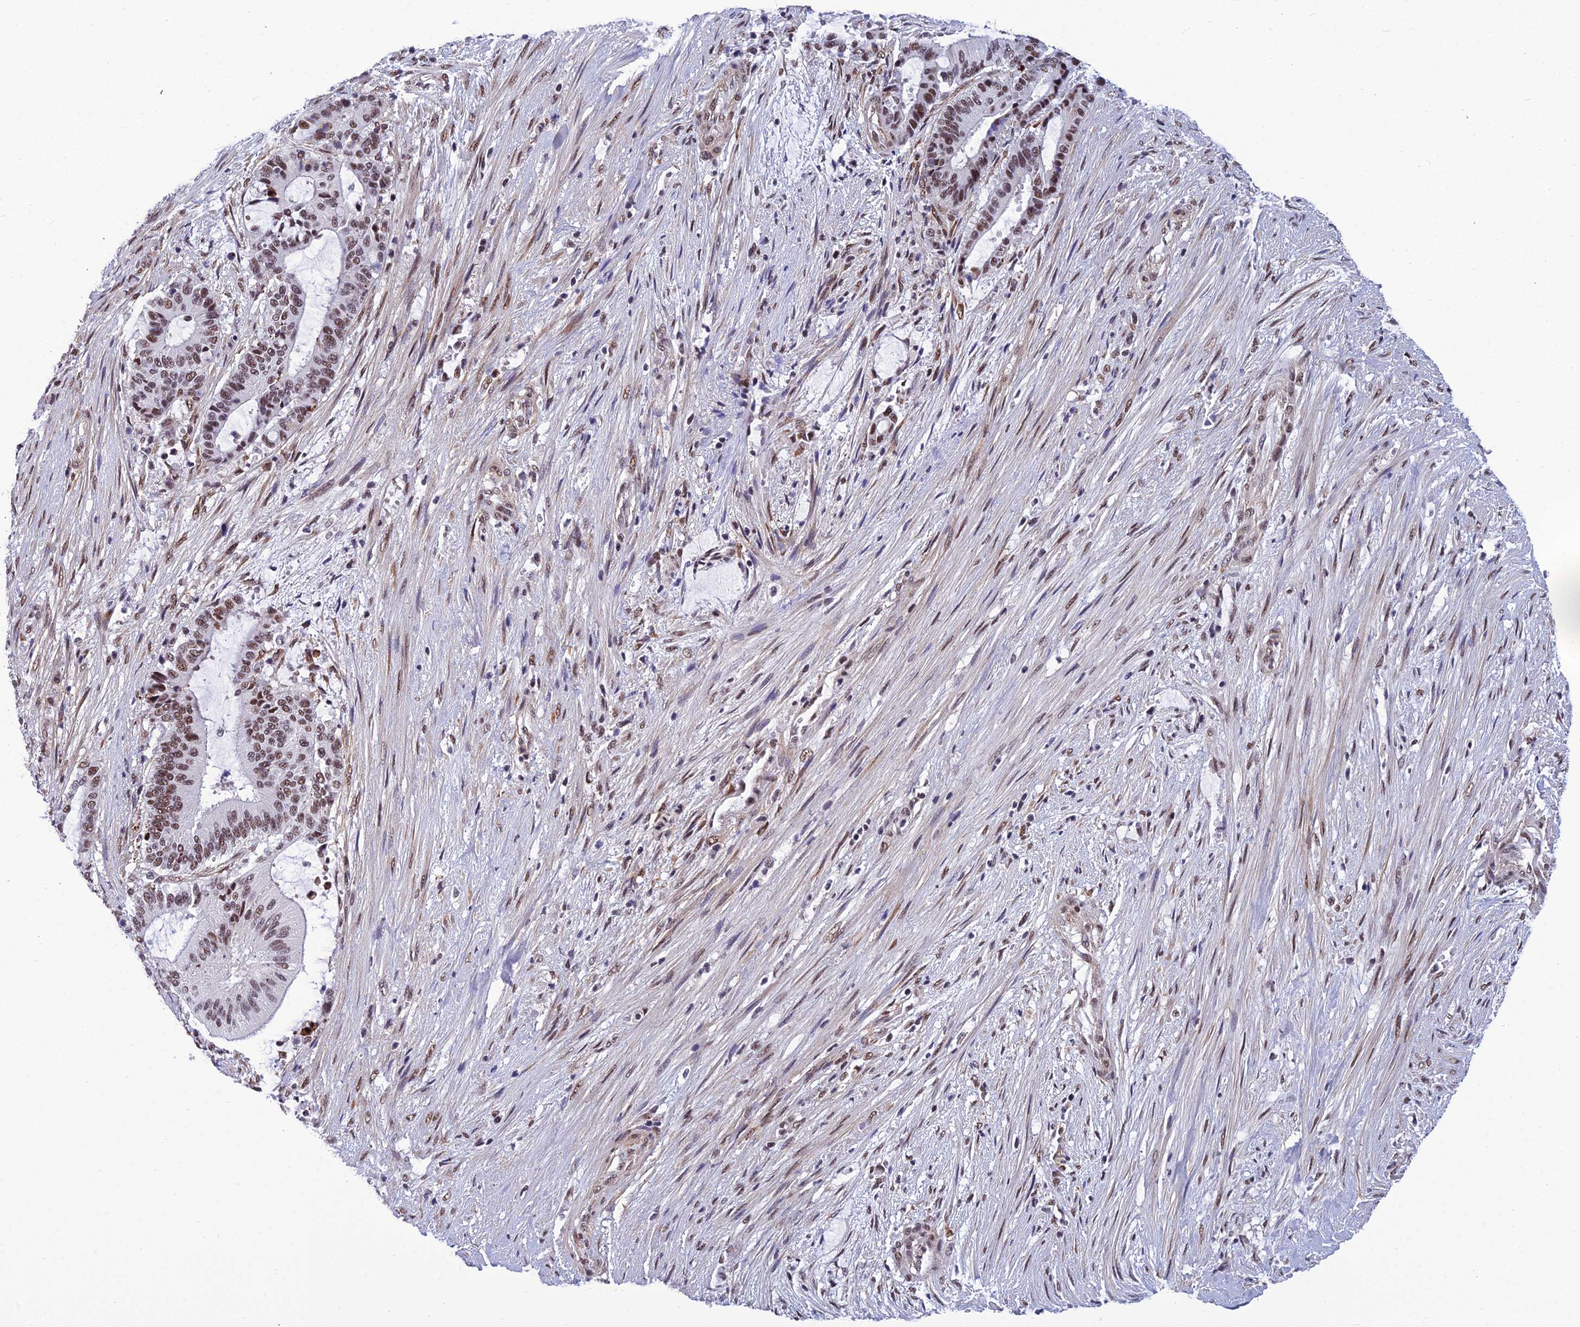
{"staining": {"intensity": "moderate", "quantity": ">75%", "location": "nuclear"}, "tissue": "liver cancer", "cell_type": "Tumor cells", "image_type": "cancer", "snomed": [{"axis": "morphology", "description": "Normal tissue, NOS"}, {"axis": "morphology", "description": "Cholangiocarcinoma"}, {"axis": "topography", "description": "Liver"}, {"axis": "topography", "description": "Peripheral nerve tissue"}], "caption": "This photomicrograph reveals cholangiocarcinoma (liver) stained with IHC to label a protein in brown. The nuclear of tumor cells show moderate positivity for the protein. Nuclei are counter-stained blue.", "gene": "RSRC1", "patient": {"sex": "female", "age": 73}}